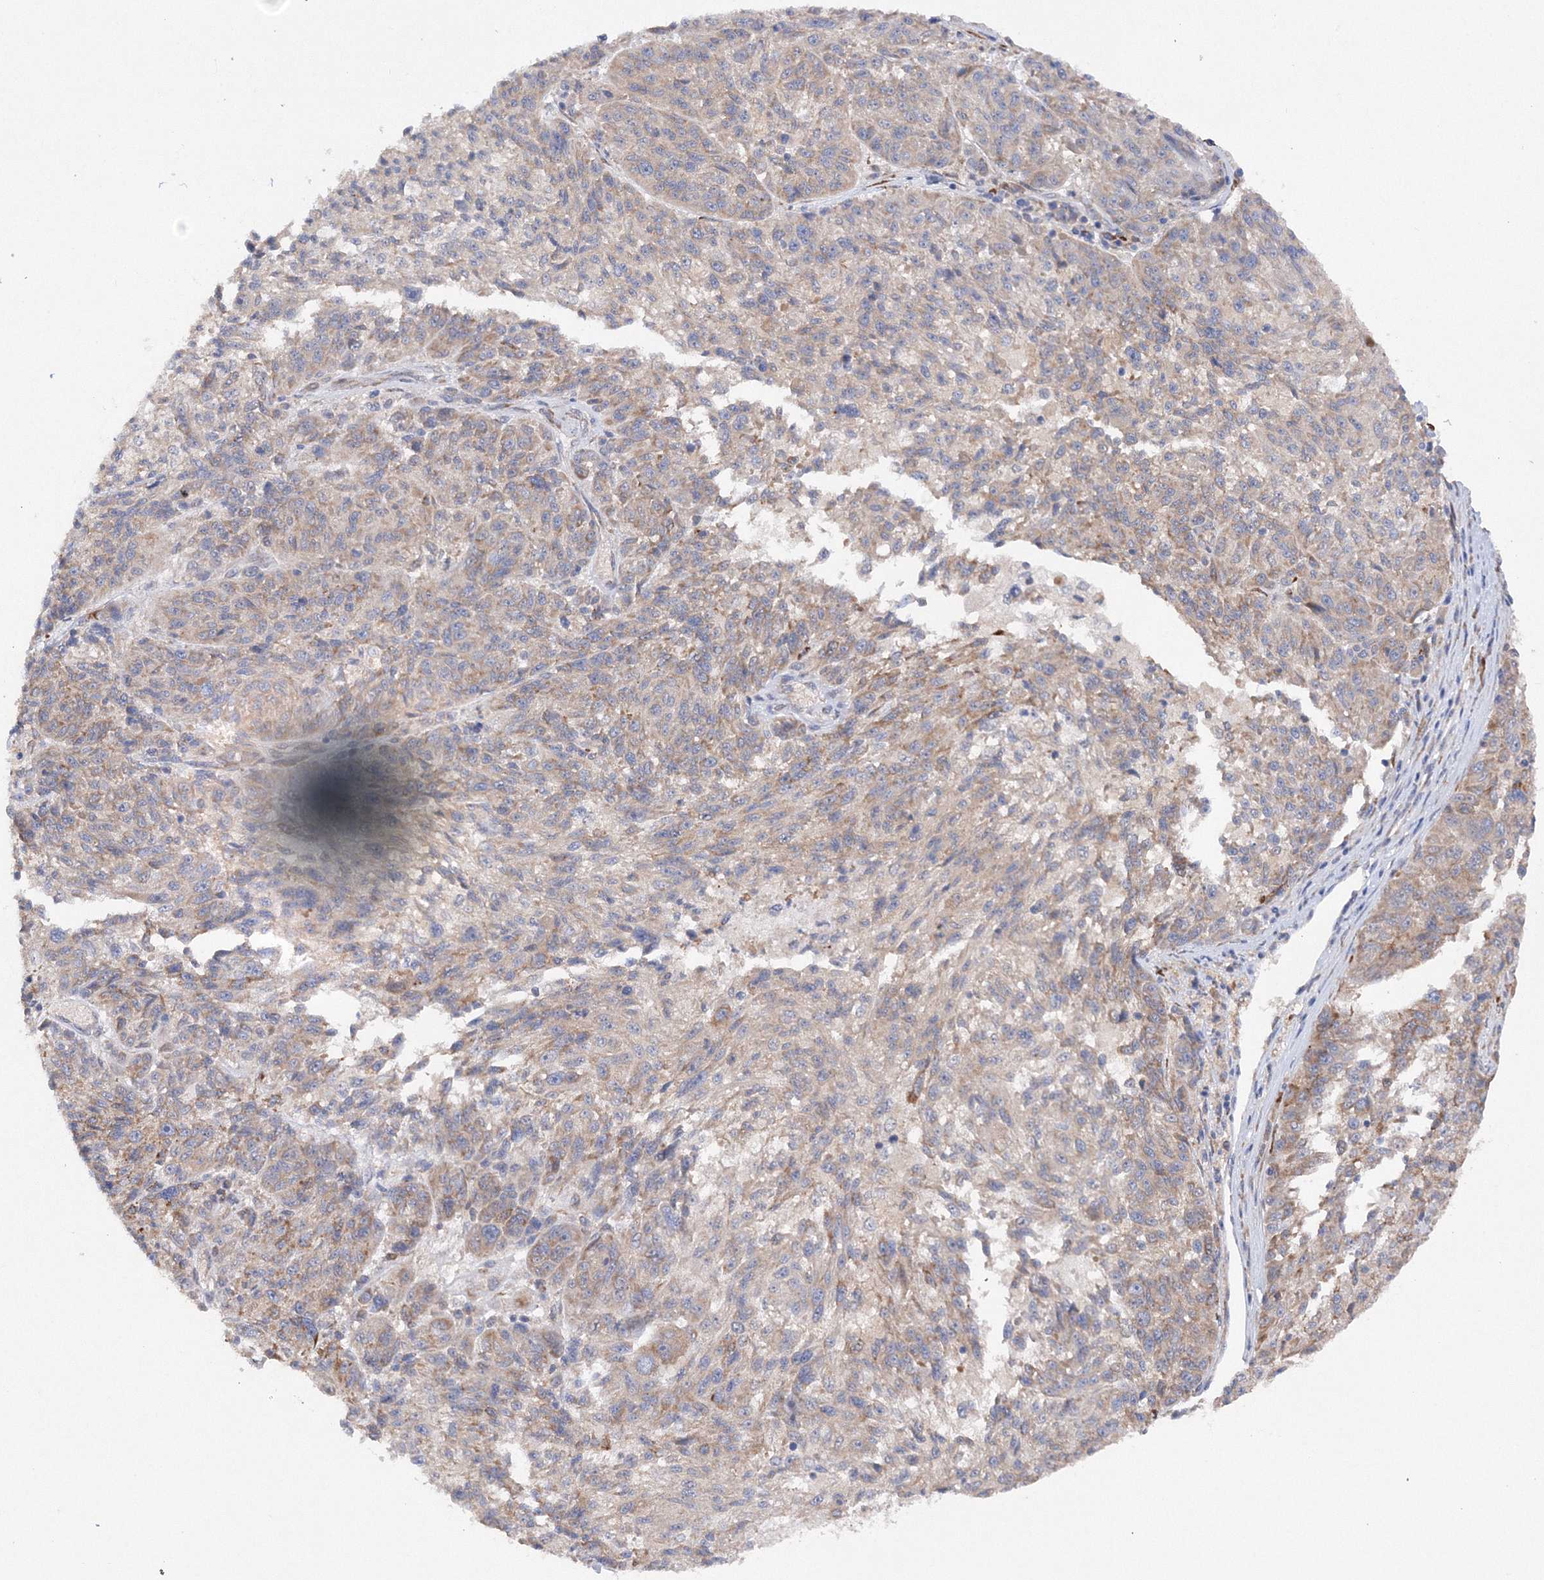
{"staining": {"intensity": "weak", "quantity": "25%-75%", "location": "cytoplasmic/membranous"}, "tissue": "melanoma", "cell_type": "Tumor cells", "image_type": "cancer", "snomed": [{"axis": "morphology", "description": "Malignant melanoma, NOS"}, {"axis": "topography", "description": "Skin"}], "caption": "Tumor cells display low levels of weak cytoplasmic/membranous staining in about 25%-75% of cells in malignant melanoma. (Stains: DAB (3,3'-diaminobenzidine) in brown, nuclei in blue, Microscopy: brightfield microscopy at high magnification).", "gene": "DIS3L2", "patient": {"sex": "male", "age": 53}}